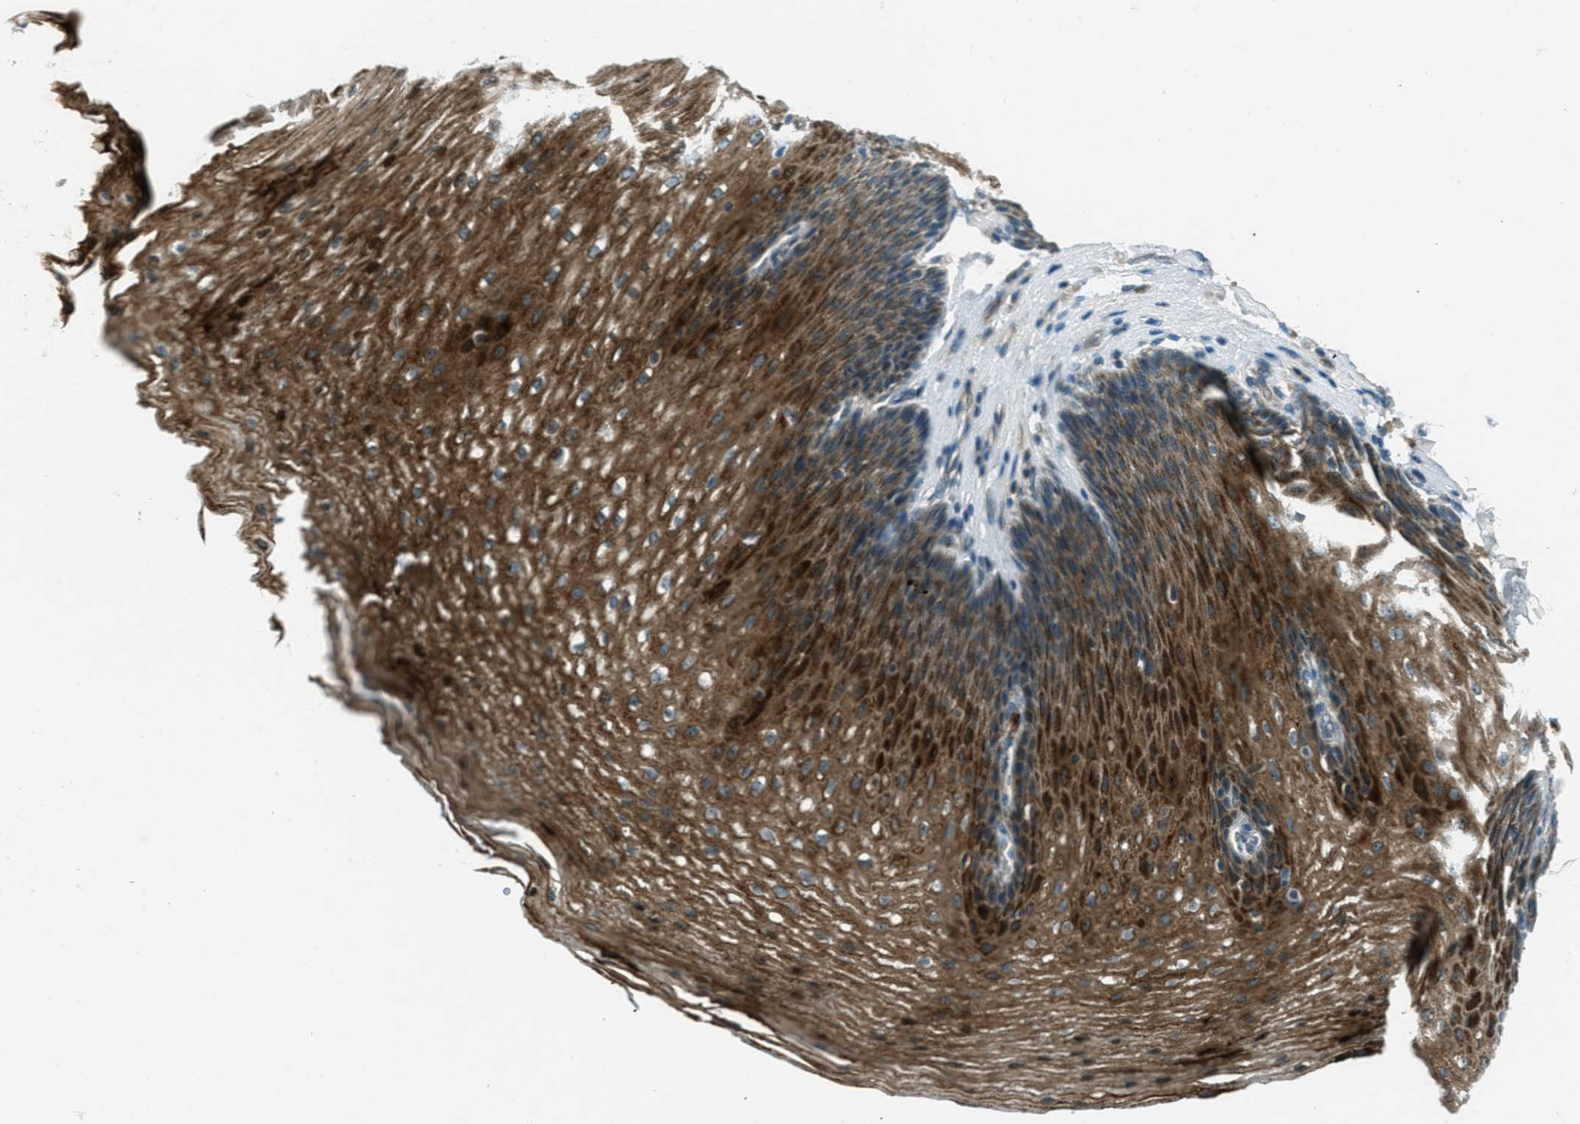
{"staining": {"intensity": "strong", "quantity": ">75%", "location": "cytoplasmic/membranous"}, "tissue": "esophagus", "cell_type": "Squamous epithelial cells", "image_type": "normal", "snomed": [{"axis": "morphology", "description": "Normal tissue, NOS"}, {"axis": "topography", "description": "Esophagus"}], "caption": "The image exhibits immunohistochemical staining of normal esophagus. There is strong cytoplasmic/membranous staining is seen in about >75% of squamous epithelial cells.", "gene": "FAR1", "patient": {"sex": "male", "age": 48}}